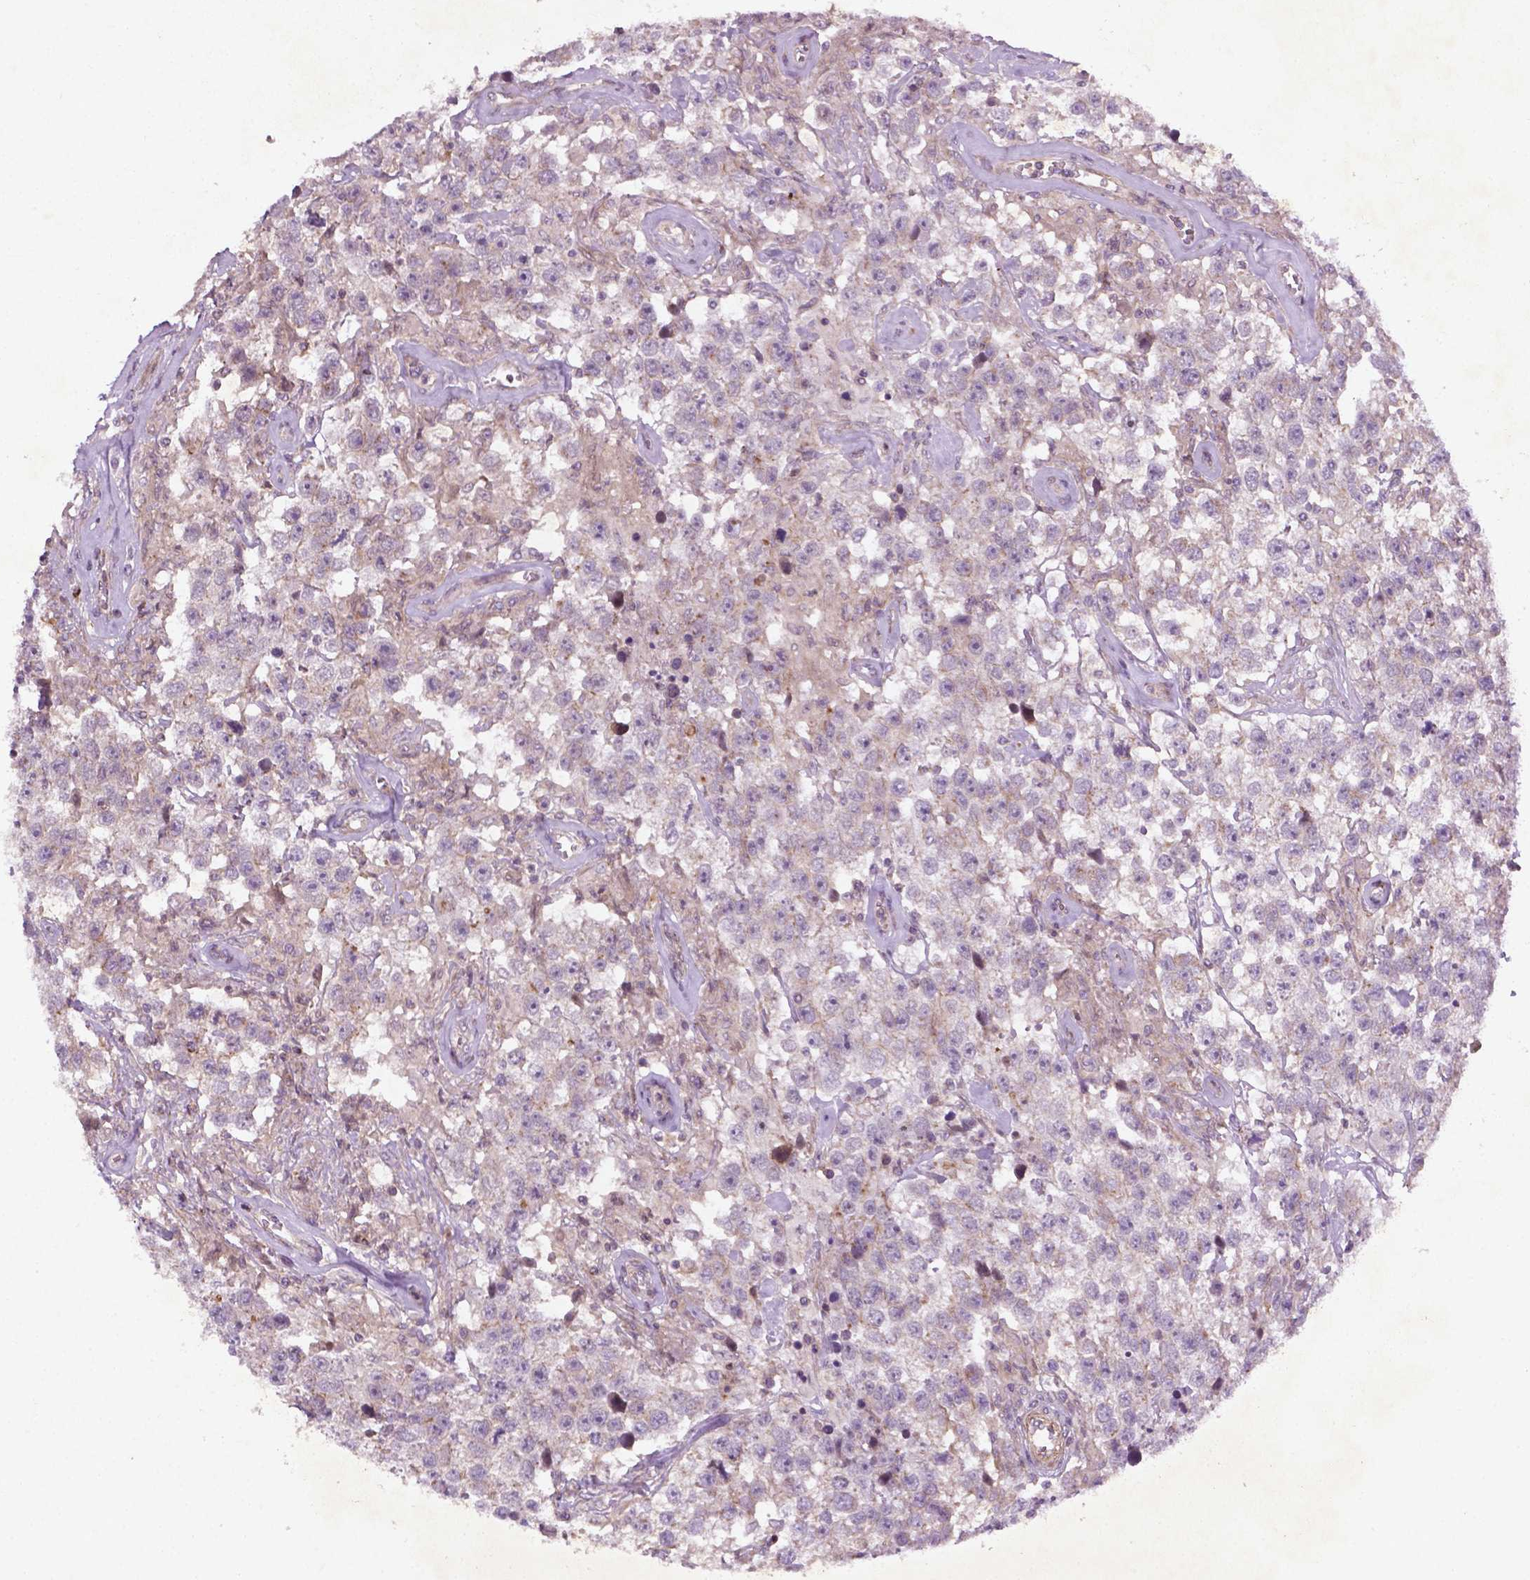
{"staining": {"intensity": "weak", "quantity": "<25%", "location": "cytoplasmic/membranous"}, "tissue": "testis cancer", "cell_type": "Tumor cells", "image_type": "cancer", "snomed": [{"axis": "morphology", "description": "Seminoma, NOS"}, {"axis": "topography", "description": "Testis"}], "caption": "Testis seminoma was stained to show a protein in brown. There is no significant positivity in tumor cells.", "gene": "TCHP", "patient": {"sex": "male", "age": 43}}